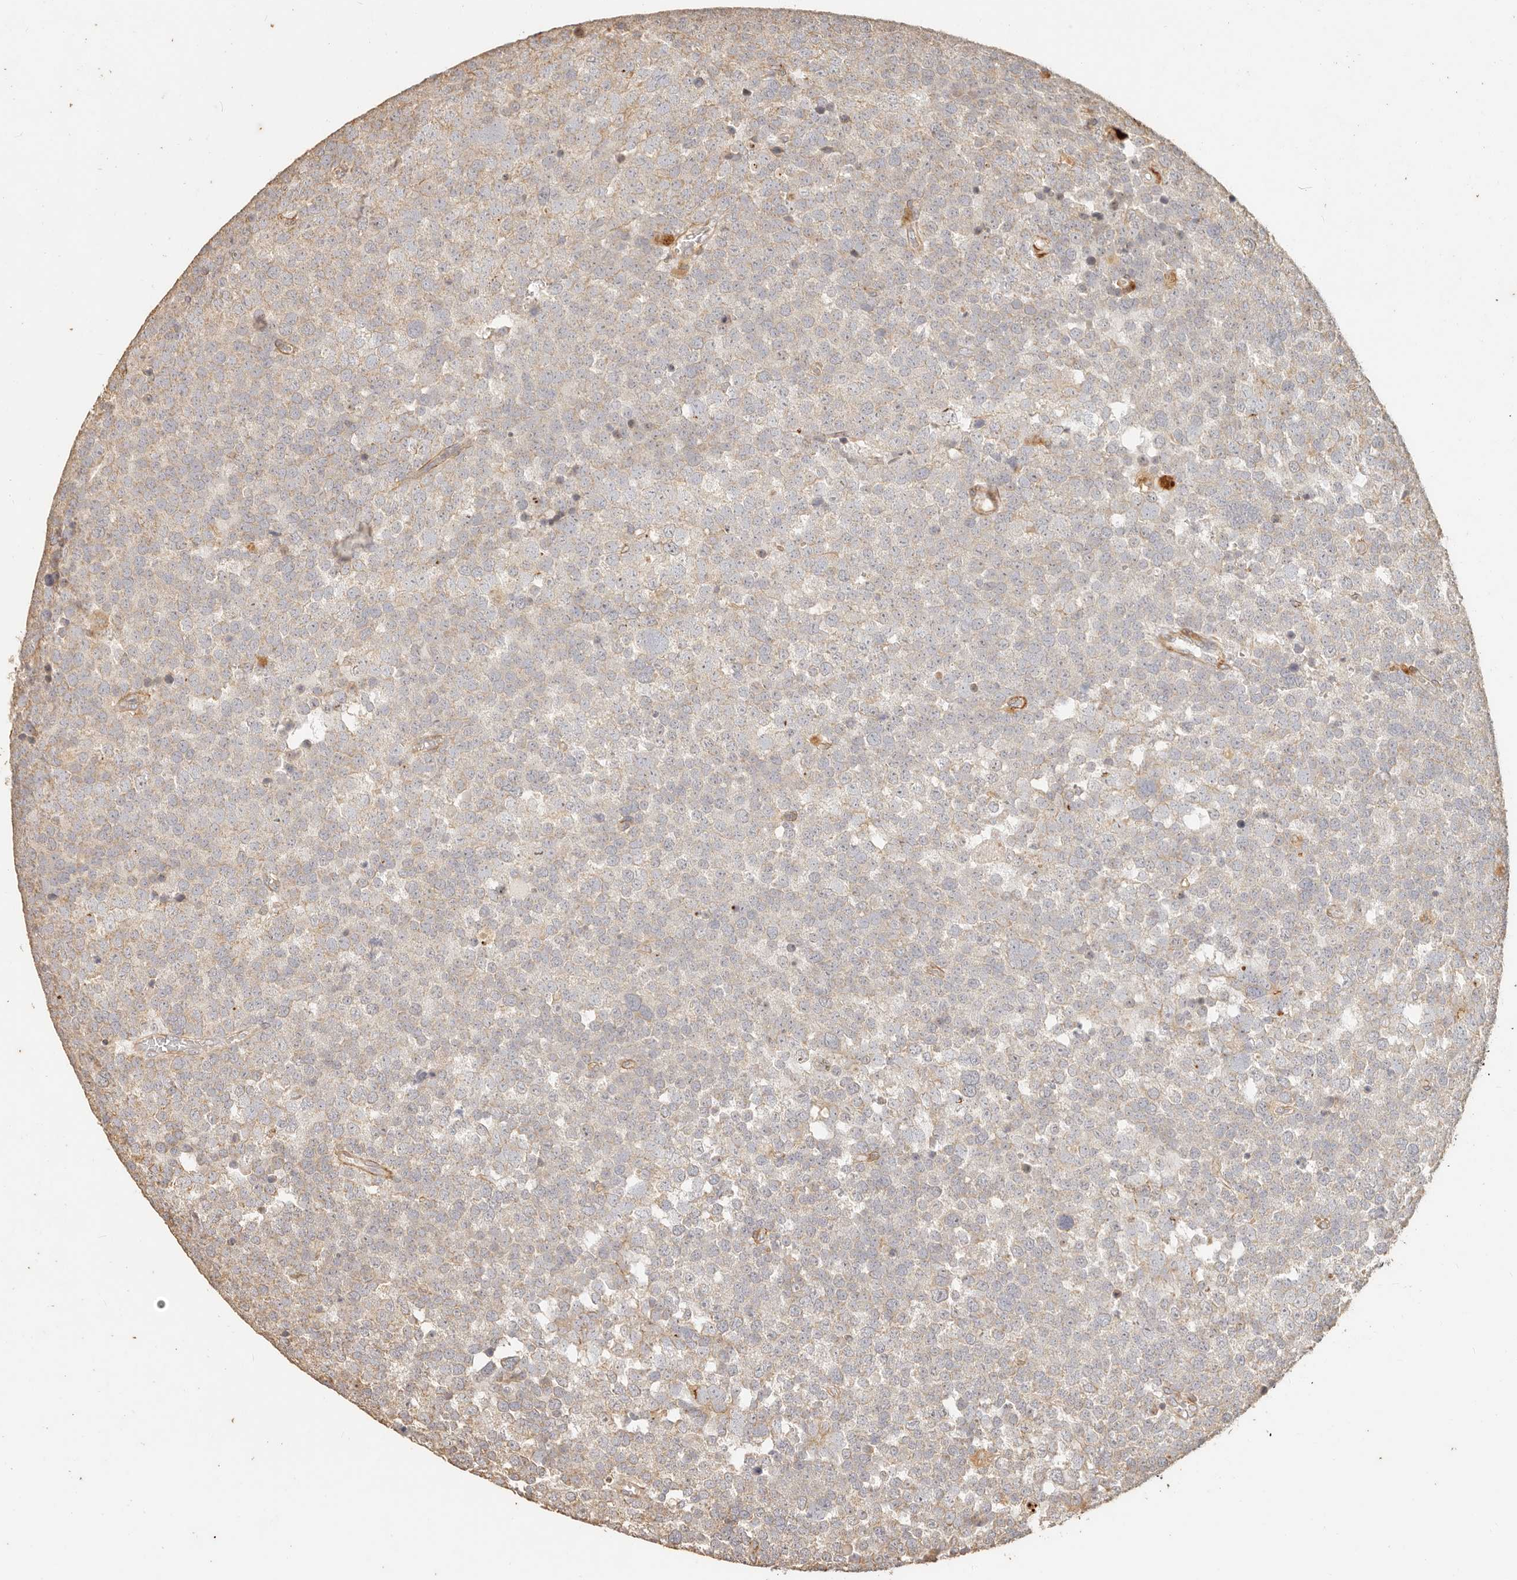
{"staining": {"intensity": "weak", "quantity": "<25%", "location": "cytoplasmic/membranous"}, "tissue": "testis cancer", "cell_type": "Tumor cells", "image_type": "cancer", "snomed": [{"axis": "morphology", "description": "Seminoma, NOS"}, {"axis": "topography", "description": "Testis"}], "caption": "Human testis cancer (seminoma) stained for a protein using IHC displays no staining in tumor cells.", "gene": "PTPN22", "patient": {"sex": "male", "age": 71}}